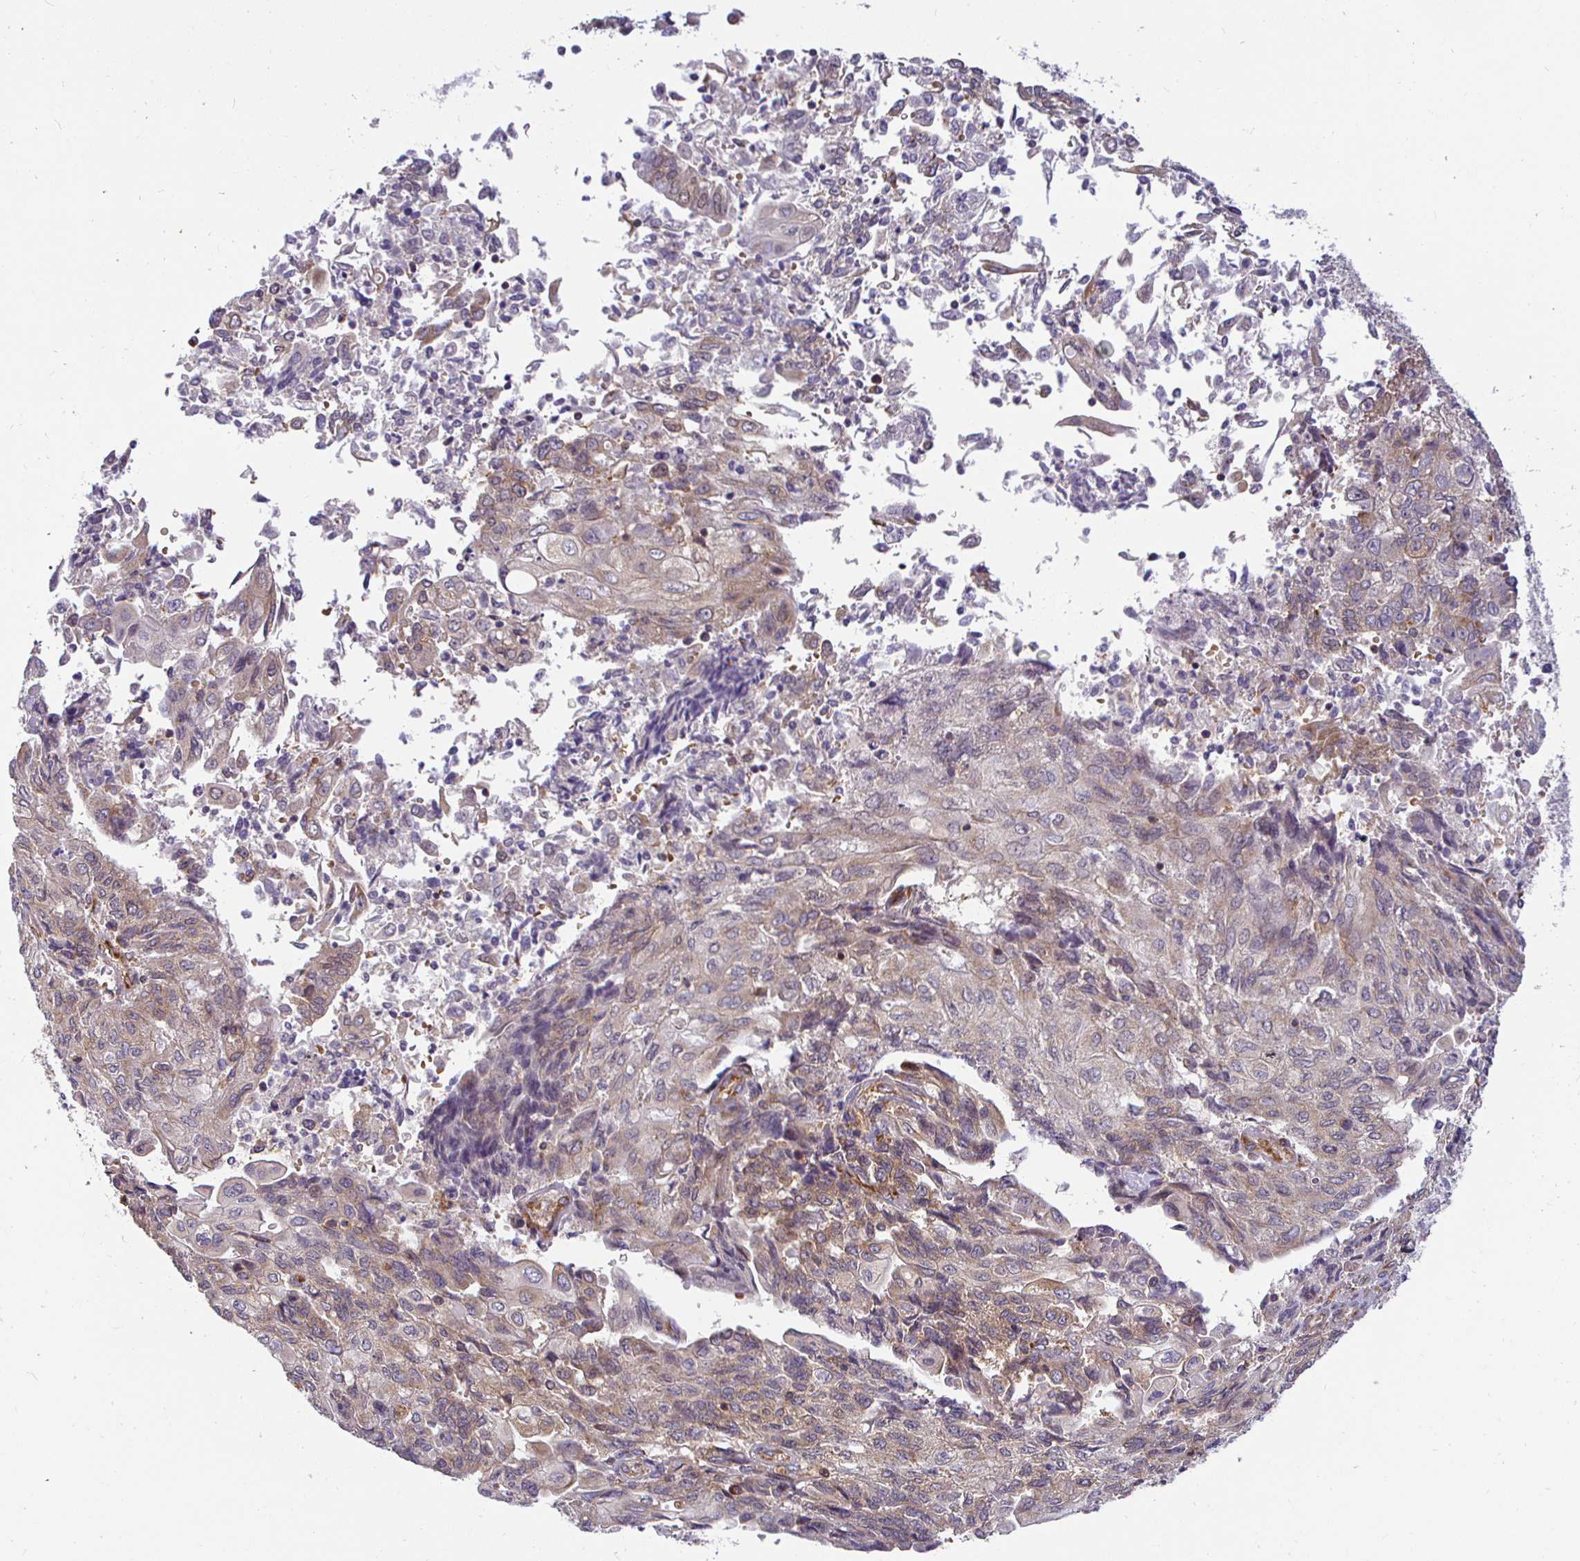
{"staining": {"intensity": "negative", "quantity": "none", "location": "none"}, "tissue": "endometrial cancer", "cell_type": "Tumor cells", "image_type": "cancer", "snomed": [{"axis": "morphology", "description": "Adenocarcinoma, NOS"}, {"axis": "topography", "description": "Endometrium"}], "caption": "The photomicrograph shows no staining of tumor cells in endometrial cancer (adenocarcinoma). Nuclei are stained in blue.", "gene": "IRAK1", "patient": {"sex": "female", "age": 54}}